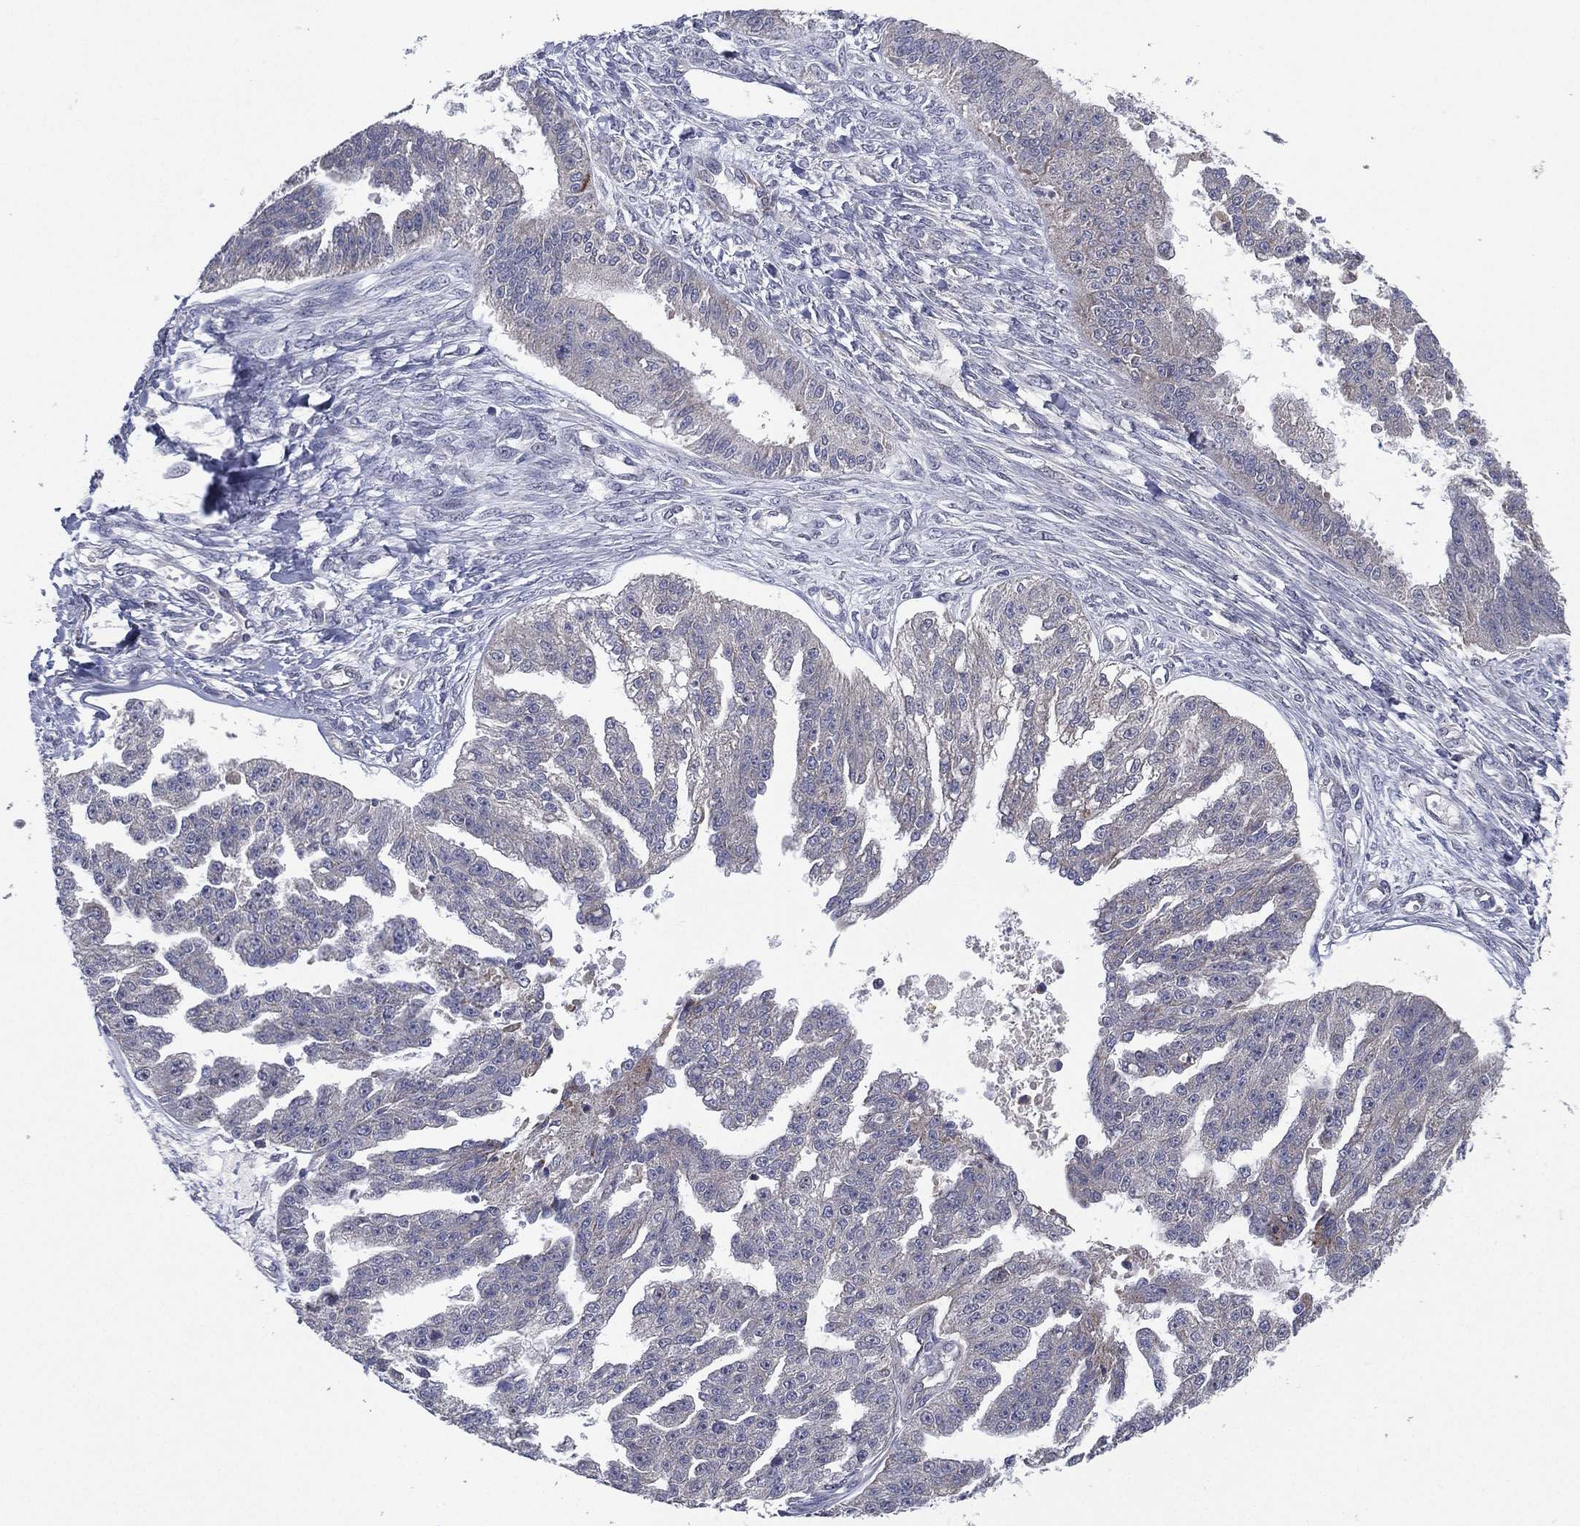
{"staining": {"intensity": "negative", "quantity": "none", "location": "none"}, "tissue": "ovarian cancer", "cell_type": "Tumor cells", "image_type": "cancer", "snomed": [{"axis": "morphology", "description": "Cystadenocarcinoma, serous, NOS"}, {"axis": "topography", "description": "Ovary"}], "caption": "The photomicrograph reveals no staining of tumor cells in ovarian cancer (serous cystadenocarcinoma).", "gene": "KAT14", "patient": {"sex": "female", "age": 58}}